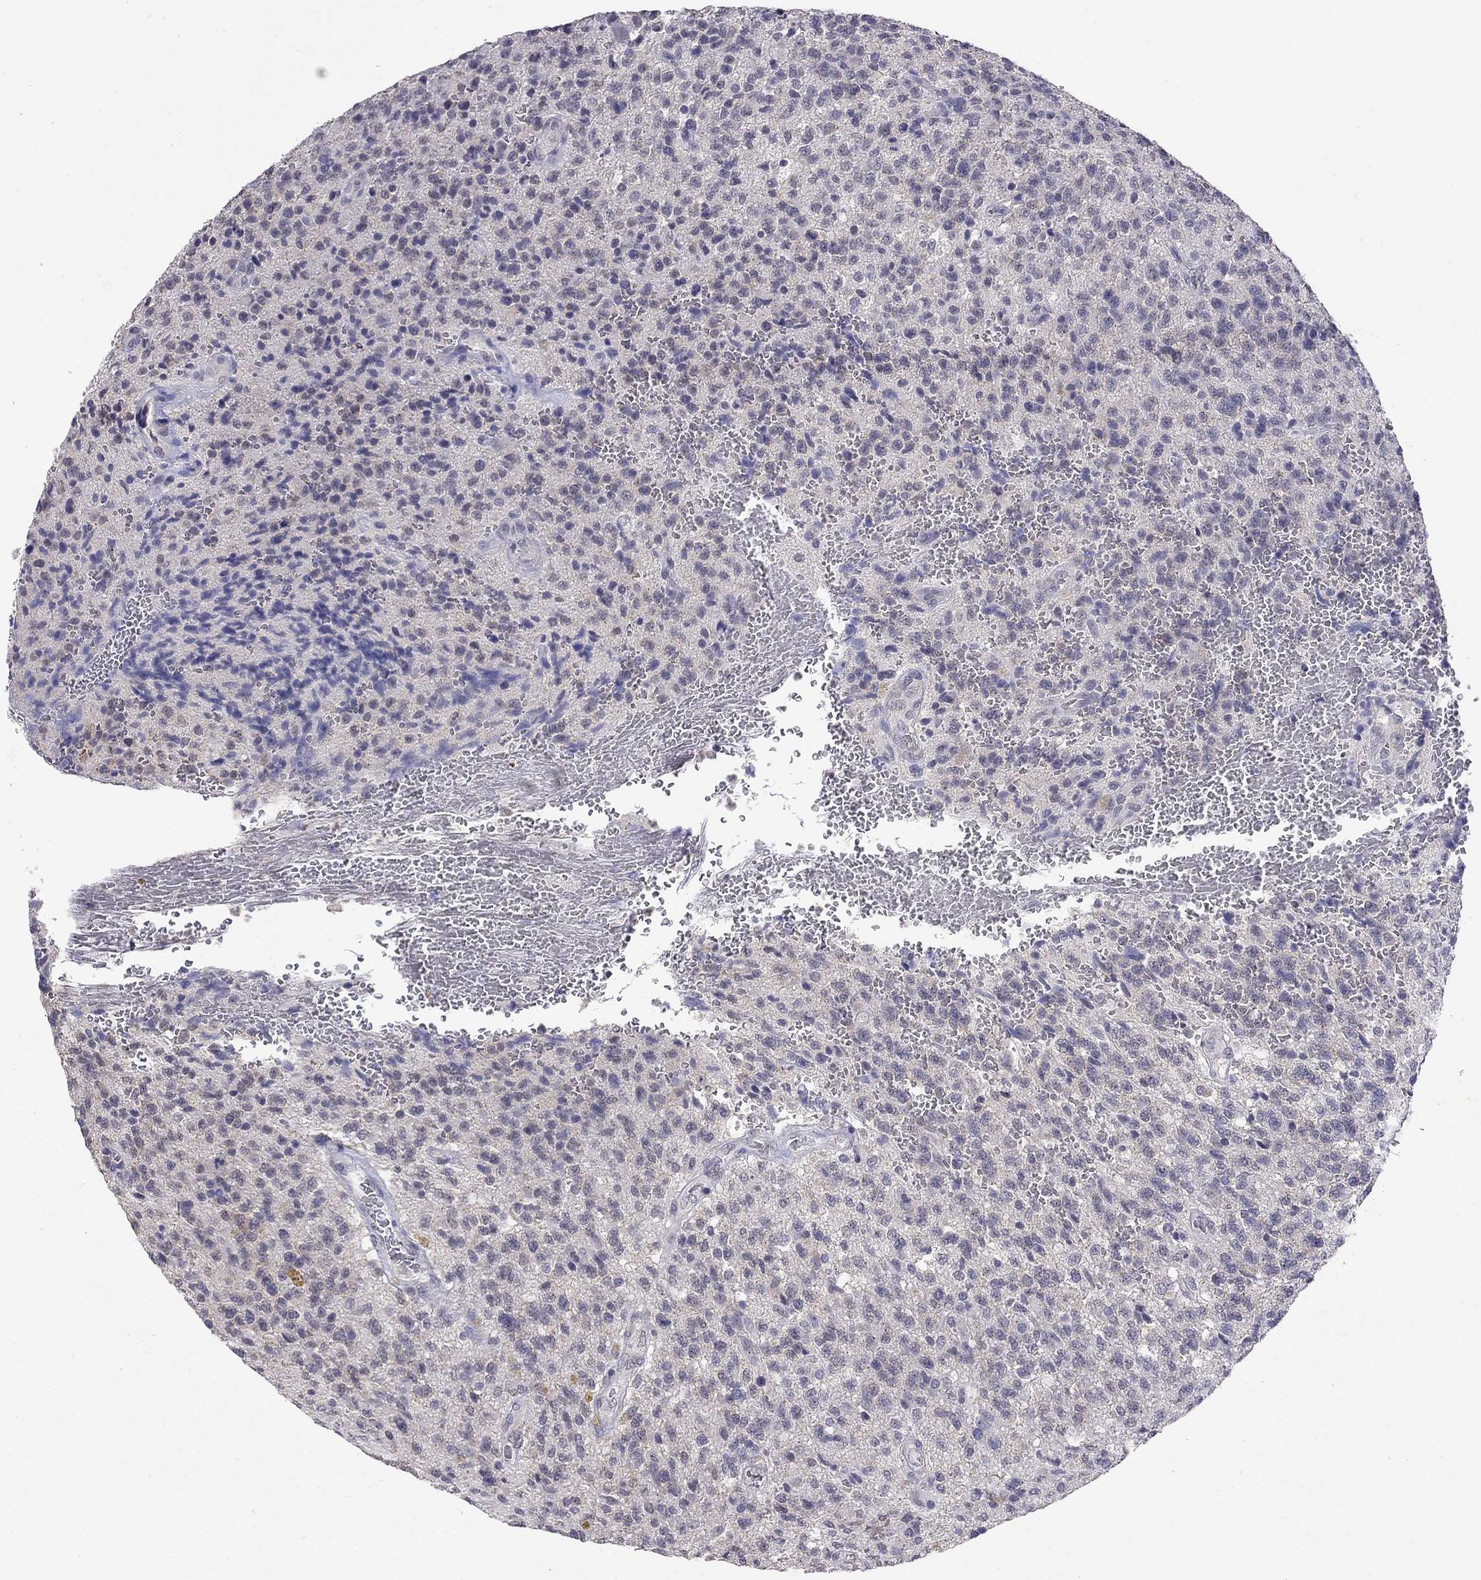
{"staining": {"intensity": "negative", "quantity": "none", "location": "none"}, "tissue": "glioma", "cell_type": "Tumor cells", "image_type": "cancer", "snomed": [{"axis": "morphology", "description": "Glioma, malignant, High grade"}, {"axis": "topography", "description": "Brain"}], "caption": "Immunohistochemistry (IHC) micrograph of human malignant high-grade glioma stained for a protein (brown), which demonstrates no staining in tumor cells.", "gene": "WNK3", "patient": {"sex": "male", "age": 56}}